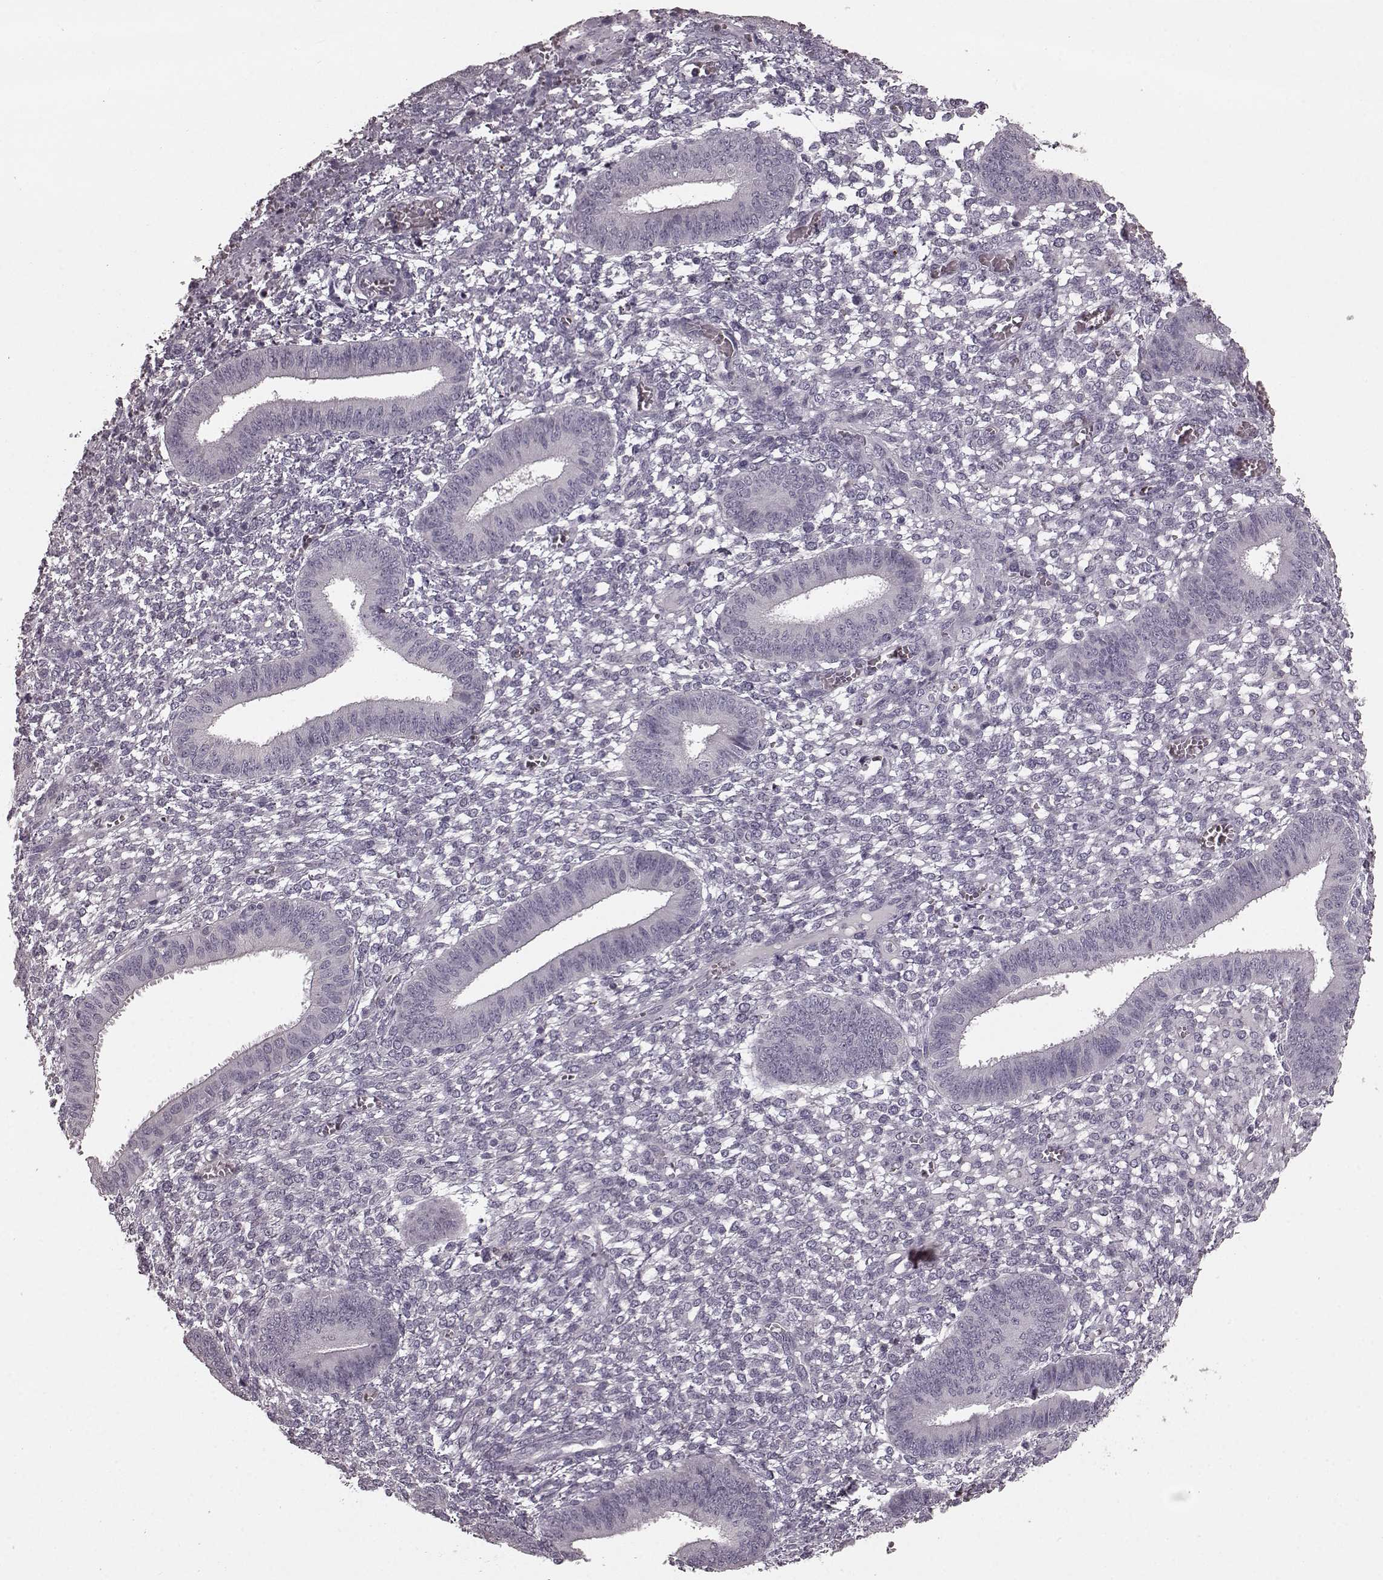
{"staining": {"intensity": "negative", "quantity": "none", "location": "none"}, "tissue": "endometrium", "cell_type": "Cells in endometrial stroma", "image_type": "normal", "snomed": [{"axis": "morphology", "description": "Normal tissue, NOS"}, {"axis": "topography", "description": "Endometrium"}], "caption": "The photomicrograph exhibits no staining of cells in endometrial stroma in unremarkable endometrium.", "gene": "CD28", "patient": {"sex": "female", "age": 42}}